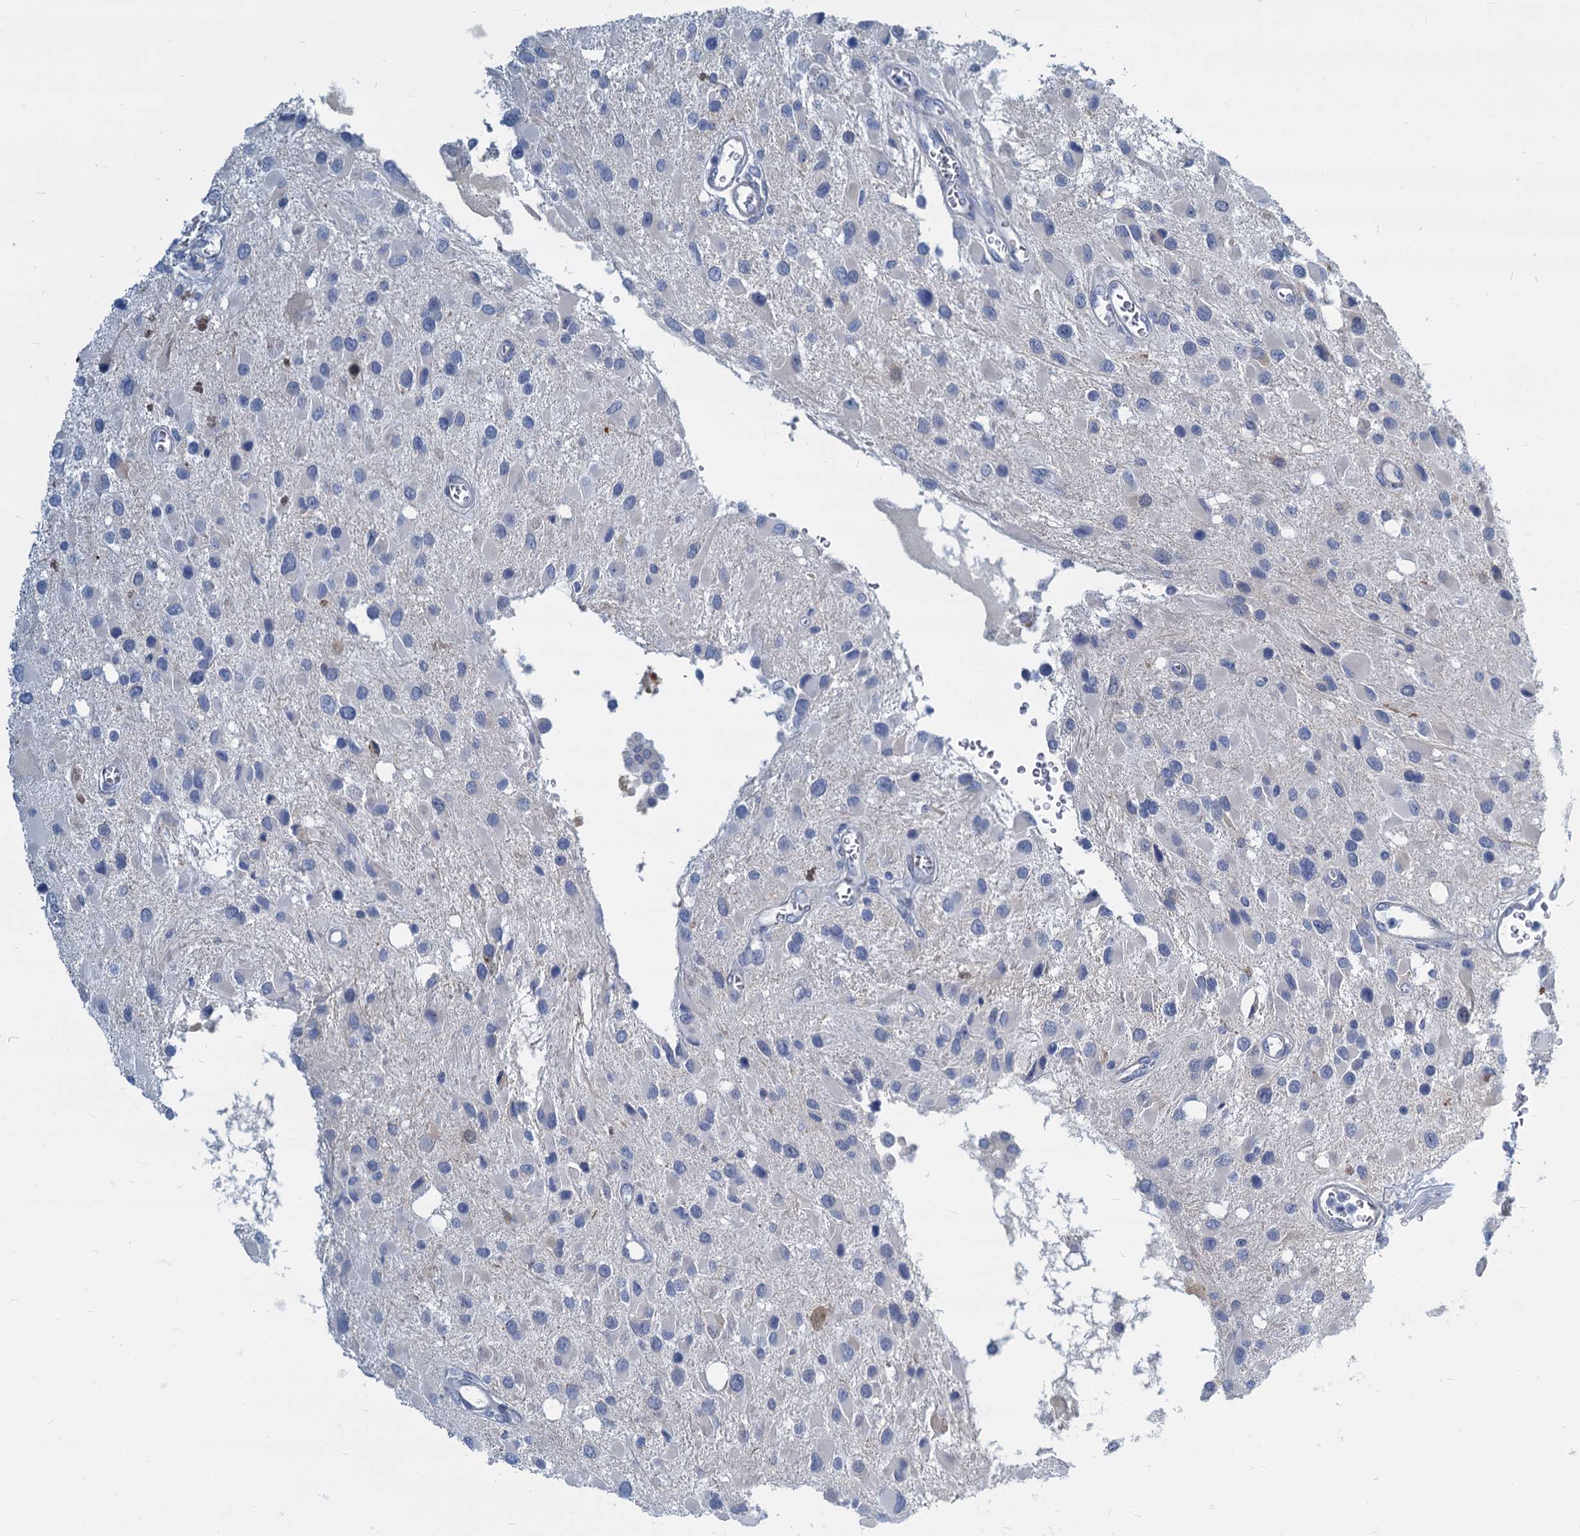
{"staining": {"intensity": "negative", "quantity": "none", "location": "none"}, "tissue": "glioma", "cell_type": "Tumor cells", "image_type": "cancer", "snomed": [{"axis": "morphology", "description": "Glioma, malignant, High grade"}, {"axis": "topography", "description": "Brain"}], "caption": "This is an immunohistochemistry image of human glioma. There is no positivity in tumor cells.", "gene": "GSTM3", "patient": {"sex": "male", "age": 53}}